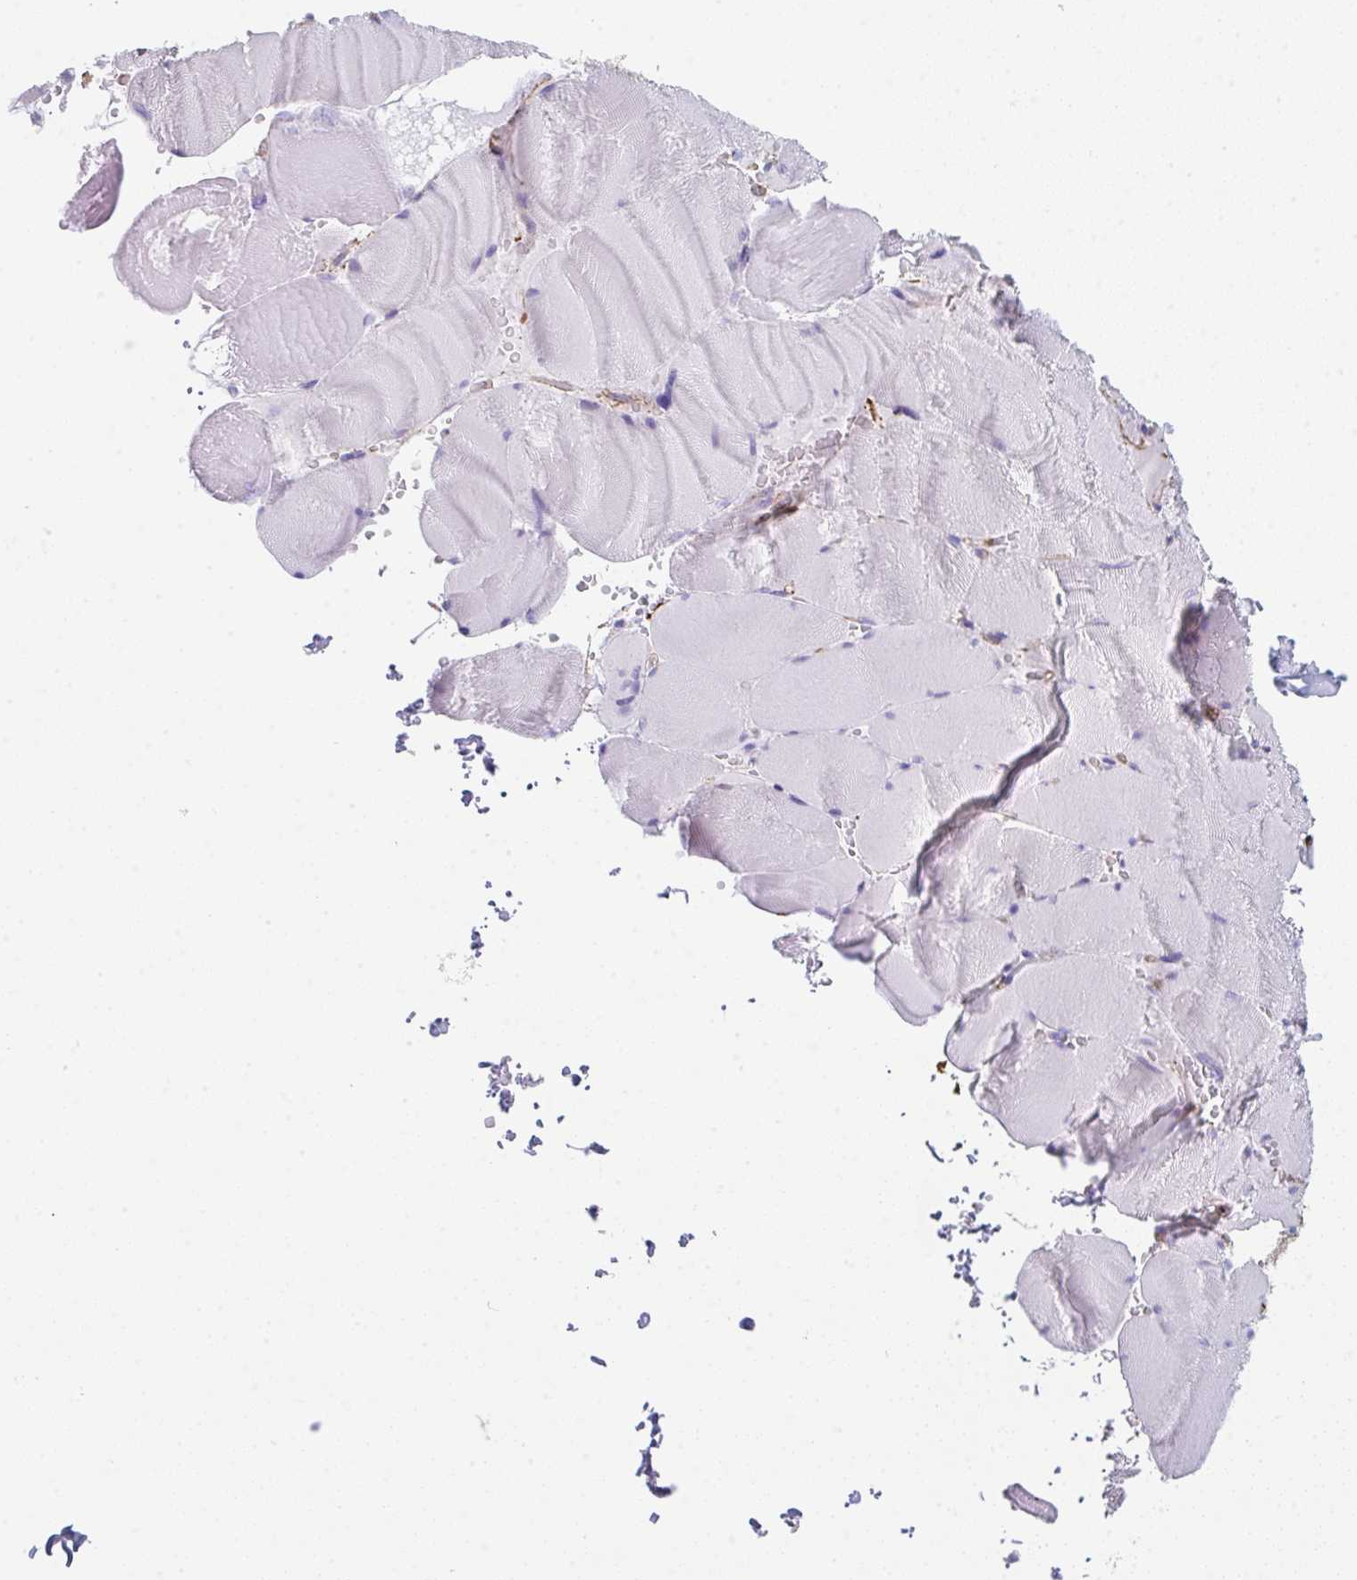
{"staining": {"intensity": "negative", "quantity": "none", "location": "none"}, "tissue": "skeletal muscle", "cell_type": "Myocytes", "image_type": "normal", "snomed": [{"axis": "morphology", "description": "Normal tissue, NOS"}, {"axis": "topography", "description": "Skeletal muscle"}, {"axis": "topography", "description": "Head-Neck"}], "caption": "Human skeletal muscle stained for a protein using IHC displays no expression in myocytes.", "gene": "DBN1", "patient": {"sex": "male", "age": 66}}